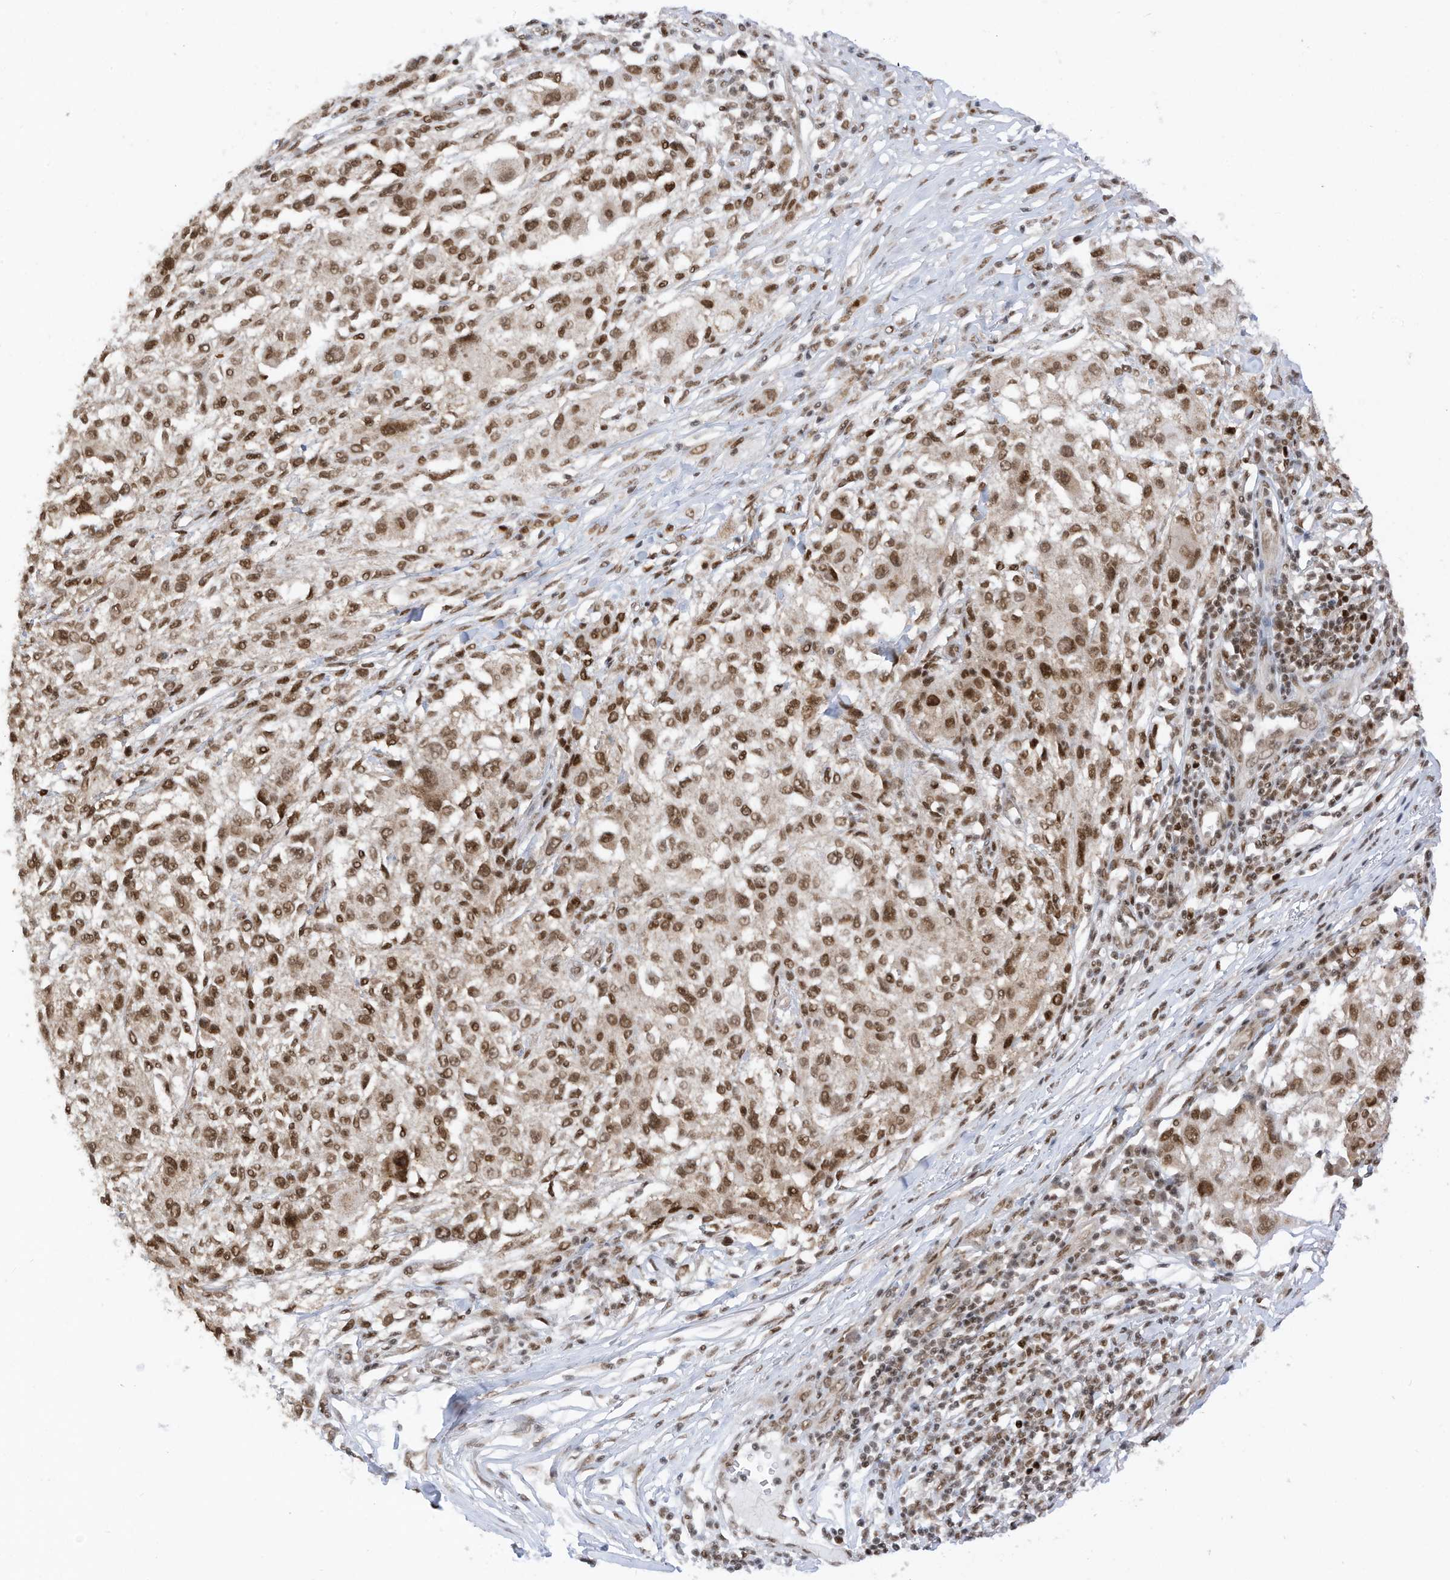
{"staining": {"intensity": "moderate", "quantity": ">75%", "location": "nuclear"}, "tissue": "melanoma", "cell_type": "Tumor cells", "image_type": "cancer", "snomed": [{"axis": "morphology", "description": "Necrosis, NOS"}, {"axis": "morphology", "description": "Malignant melanoma, NOS"}, {"axis": "topography", "description": "Skin"}], "caption": "Moderate nuclear expression is present in approximately >75% of tumor cells in melanoma.", "gene": "AURKAIP1", "patient": {"sex": "female", "age": 87}}